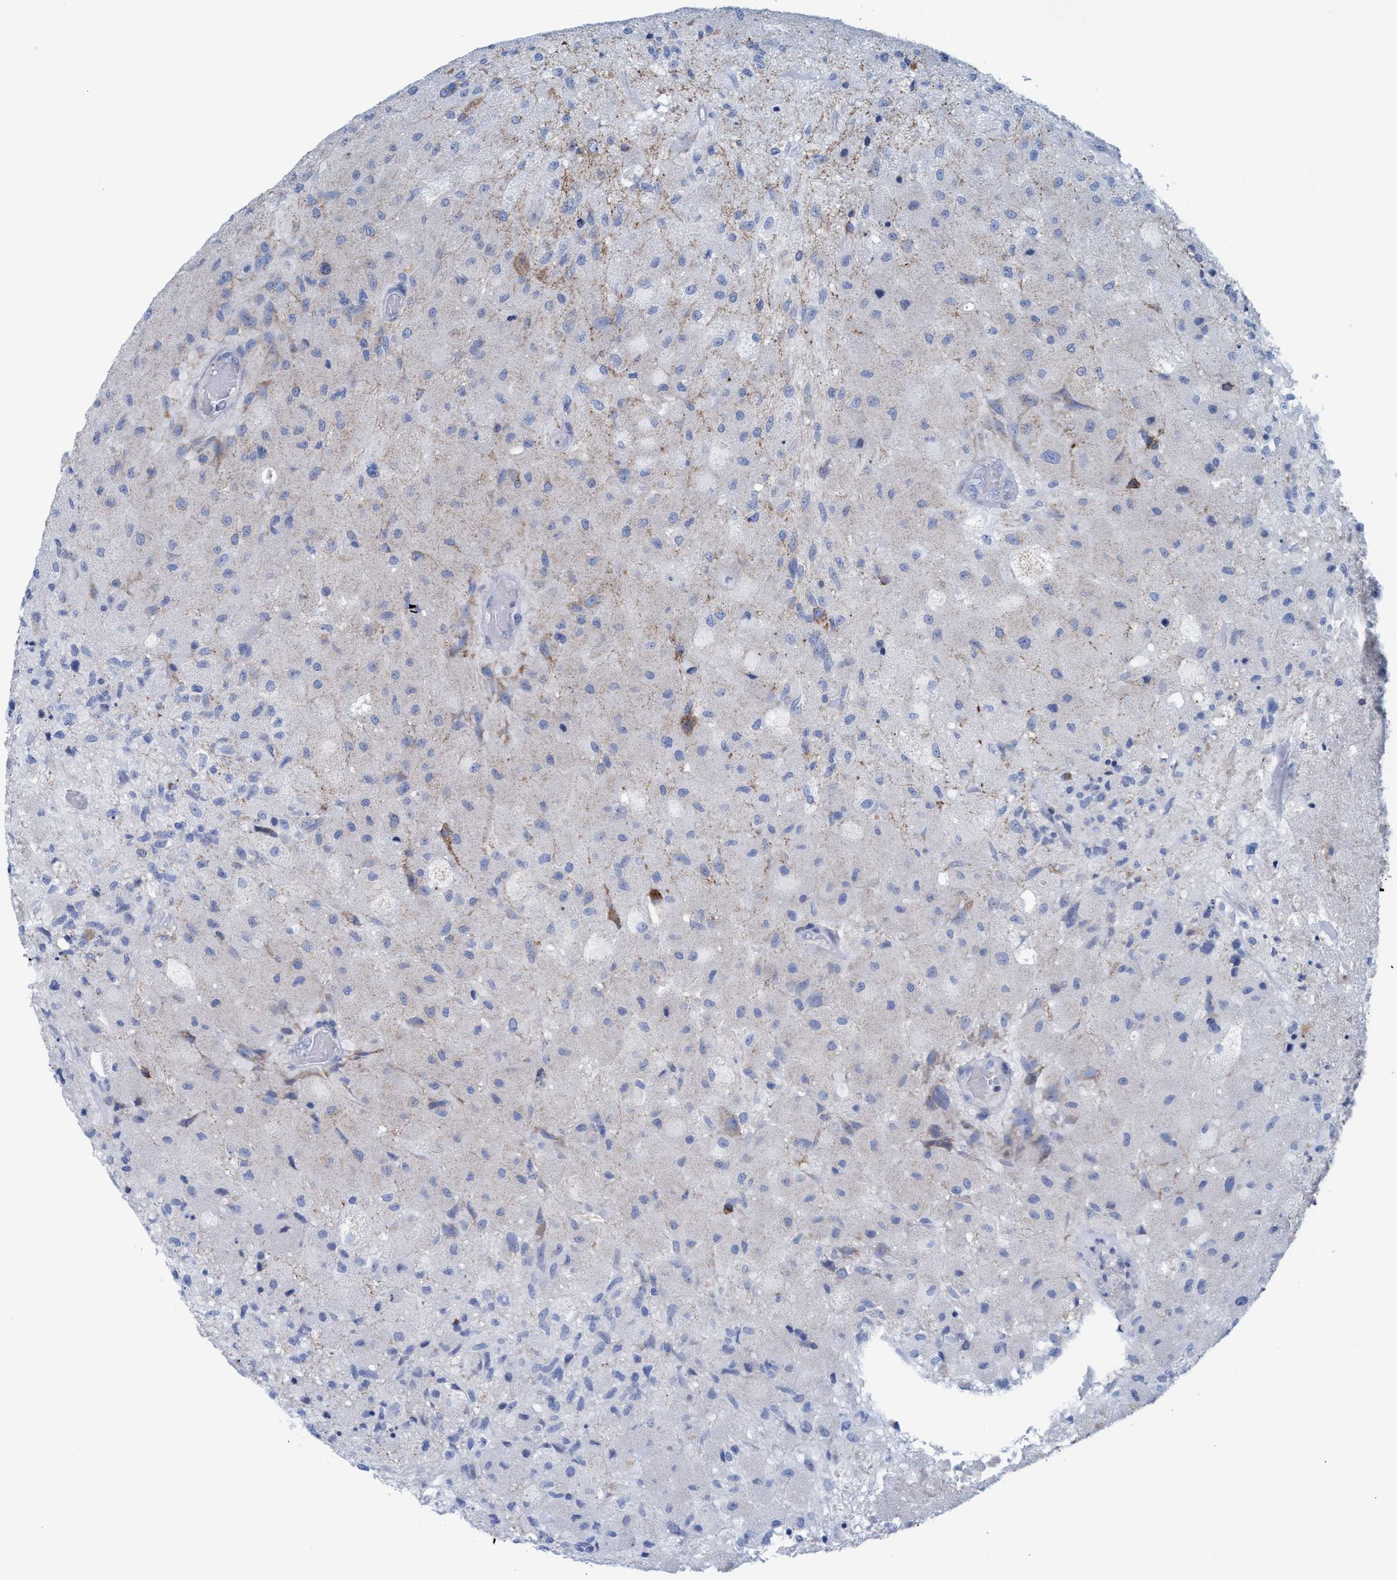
{"staining": {"intensity": "negative", "quantity": "none", "location": "none"}, "tissue": "glioma", "cell_type": "Tumor cells", "image_type": "cancer", "snomed": [{"axis": "morphology", "description": "Normal tissue, NOS"}, {"axis": "morphology", "description": "Glioma, malignant, High grade"}, {"axis": "topography", "description": "Cerebral cortex"}], "caption": "A histopathology image of malignant glioma (high-grade) stained for a protein exhibits no brown staining in tumor cells.", "gene": "GGA3", "patient": {"sex": "male", "age": 77}}